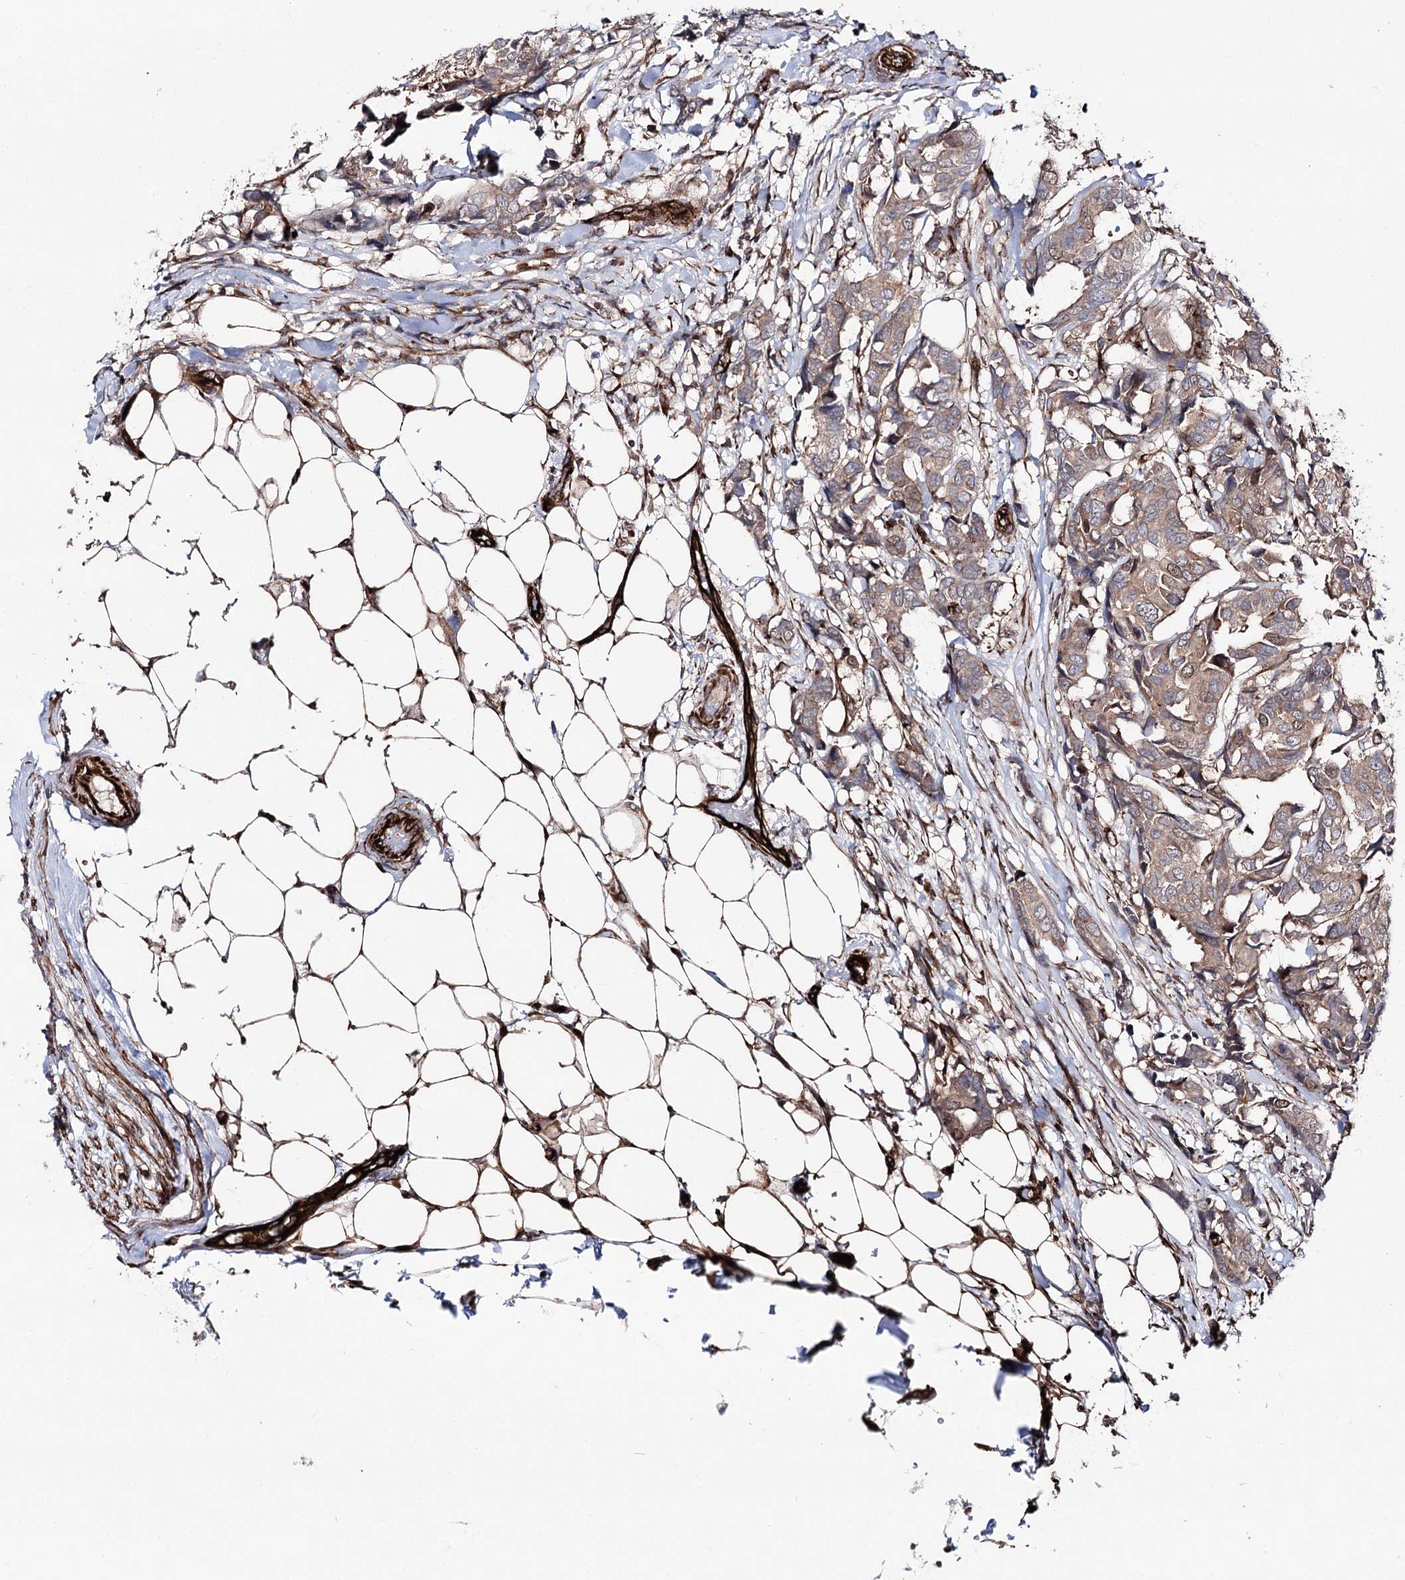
{"staining": {"intensity": "moderate", "quantity": ">75%", "location": "cytoplasmic/membranous,nuclear"}, "tissue": "breast cancer", "cell_type": "Tumor cells", "image_type": "cancer", "snomed": [{"axis": "morphology", "description": "Duct carcinoma"}, {"axis": "topography", "description": "Breast"}], "caption": "Breast infiltrating ductal carcinoma stained with a protein marker demonstrates moderate staining in tumor cells.", "gene": "MIB1", "patient": {"sex": "female", "age": 87}}